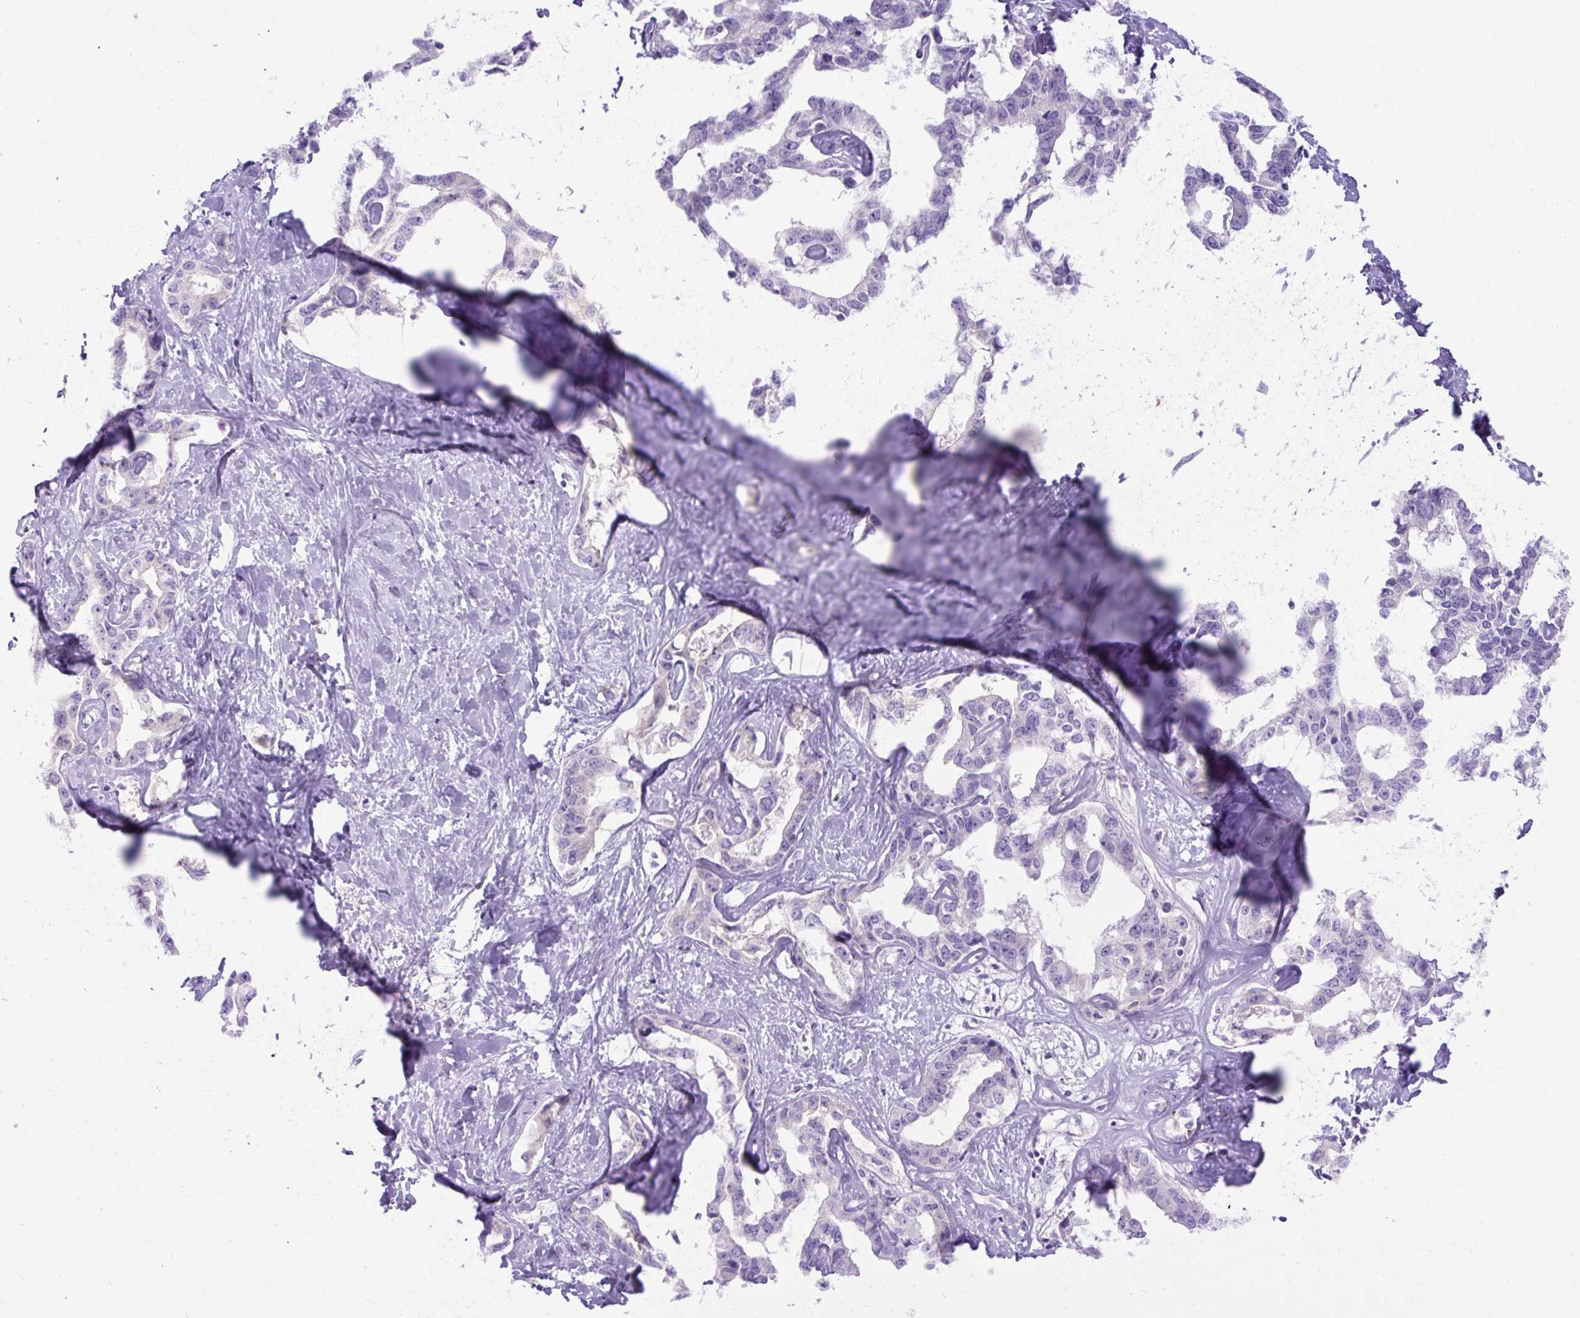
{"staining": {"intensity": "negative", "quantity": "none", "location": "none"}, "tissue": "liver cancer", "cell_type": "Tumor cells", "image_type": "cancer", "snomed": [{"axis": "morphology", "description": "Cholangiocarcinoma"}, {"axis": "topography", "description": "Liver"}], "caption": "Tumor cells are negative for brown protein staining in cholangiocarcinoma (liver). Nuclei are stained in blue.", "gene": "SPTBN5", "patient": {"sex": "male", "age": 59}}